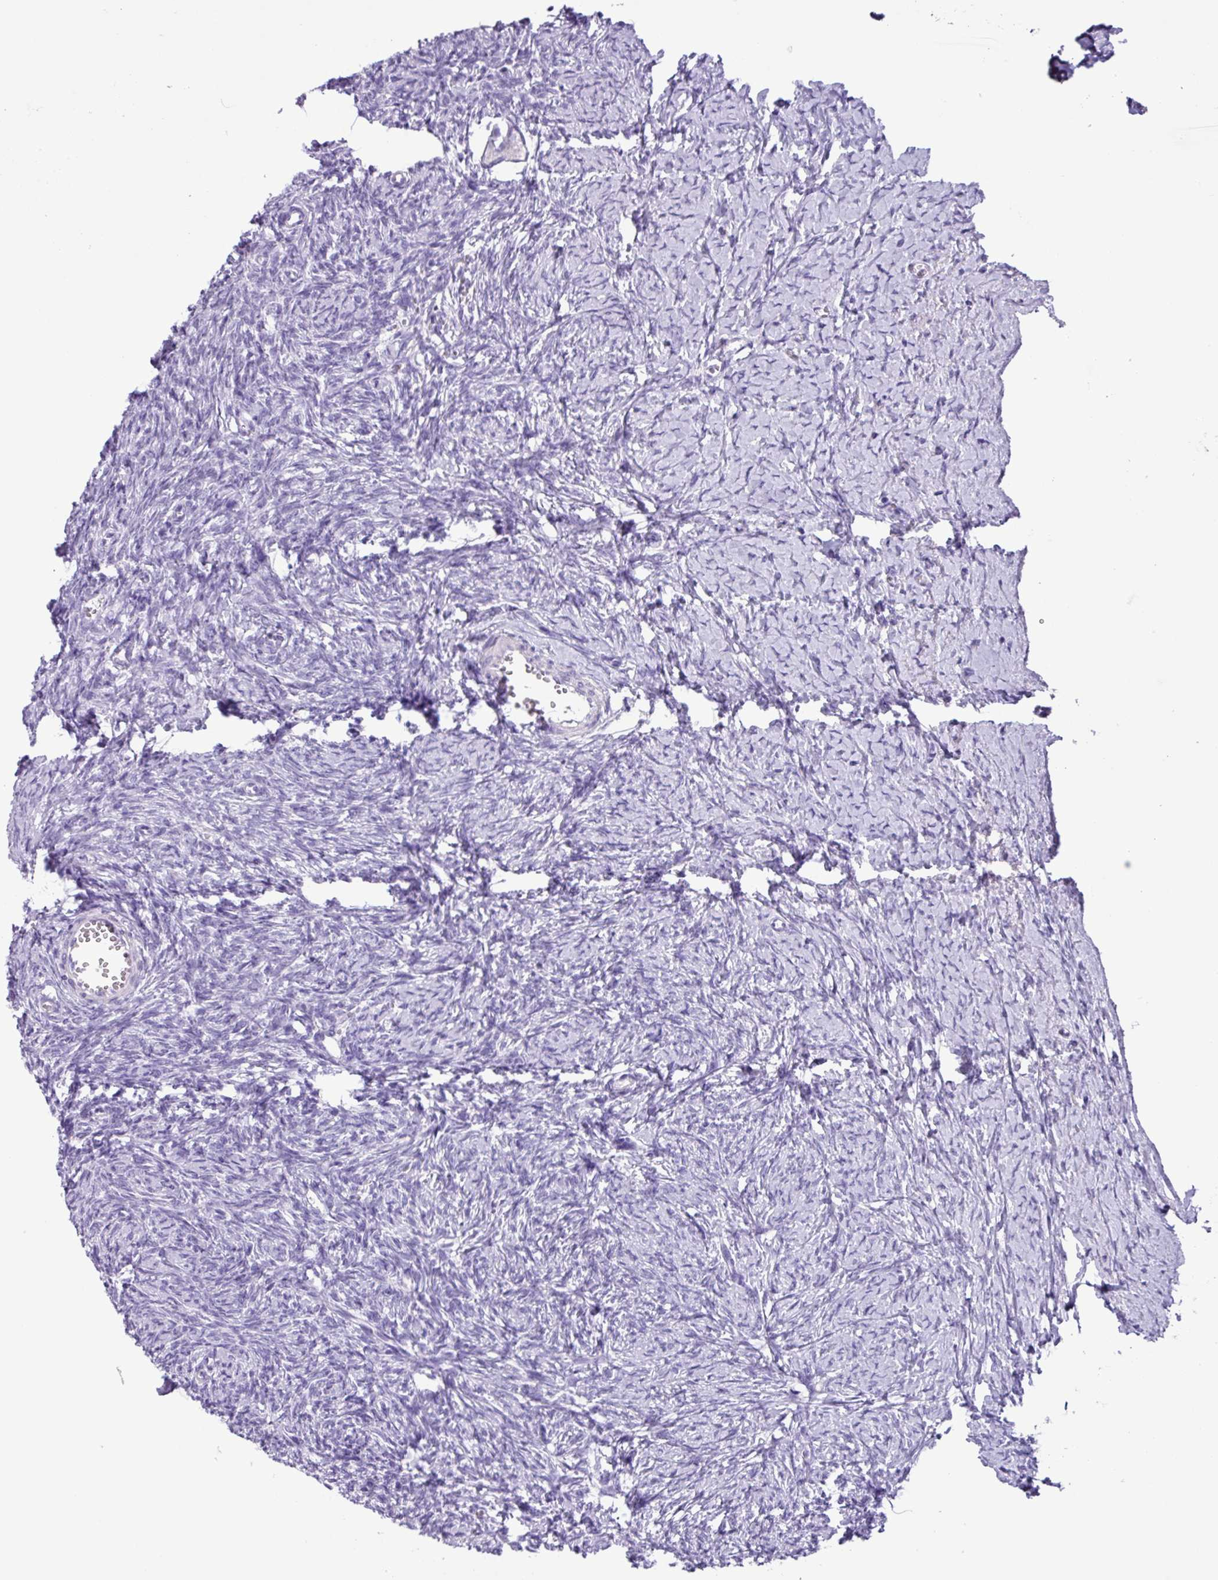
{"staining": {"intensity": "negative", "quantity": "none", "location": "none"}, "tissue": "ovary", "cell_type": "Follicle cells", "image_type": "normal", "snomed": [{"axis": "morphology", "description": "Normal tissue, NOS"}, {"axis": "topography", "description": "Ovary"}], "caption": "Human ovary stained for a protein using immunohistochemistry (IHC) exhibits no staining in follicle cells.", "gene": "CYSTM1", "patient": {"sex": "female", "age": 39}}